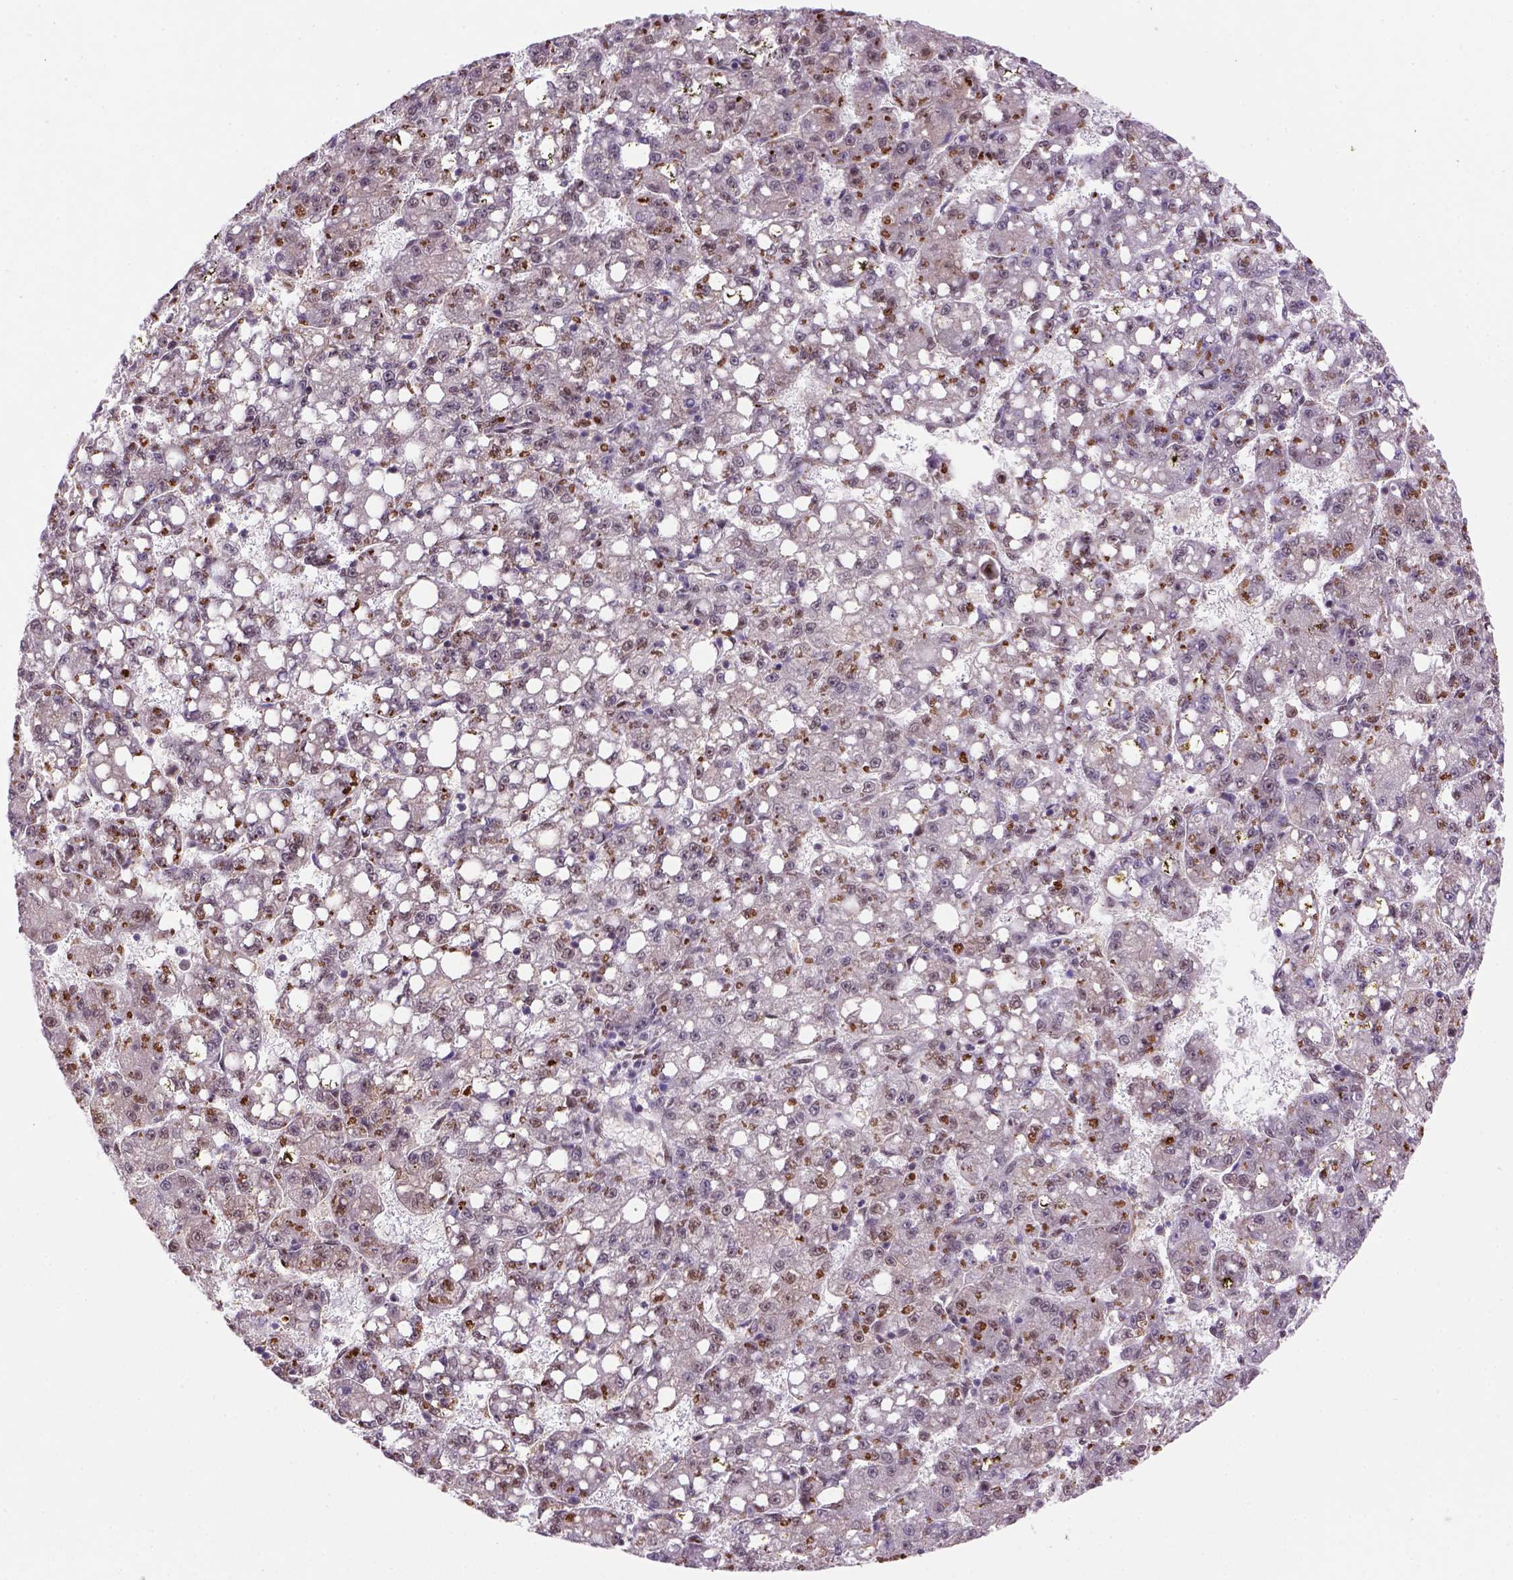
{"staining": {"intensity": "moderate", "quantity": "<25%", "location": "nuclear"}, "tissue": "liver cancer", "cell_type": "Tumor cells", "image_type": "cancer", "snomed": [{"axis": "morphology", "description": "Carcinoma, Hepatocellular, NOS"}, {"axis": "topography", "description": "Liver"}], "caption": "This histopathology image displays IHC staining of liver cancer (hepatocellular carcinoma), with low moderate nuclear staining in about <25% of tumor cells.", "gene": "PSMC2", "patient": {"sex": "female", "age": 65}}